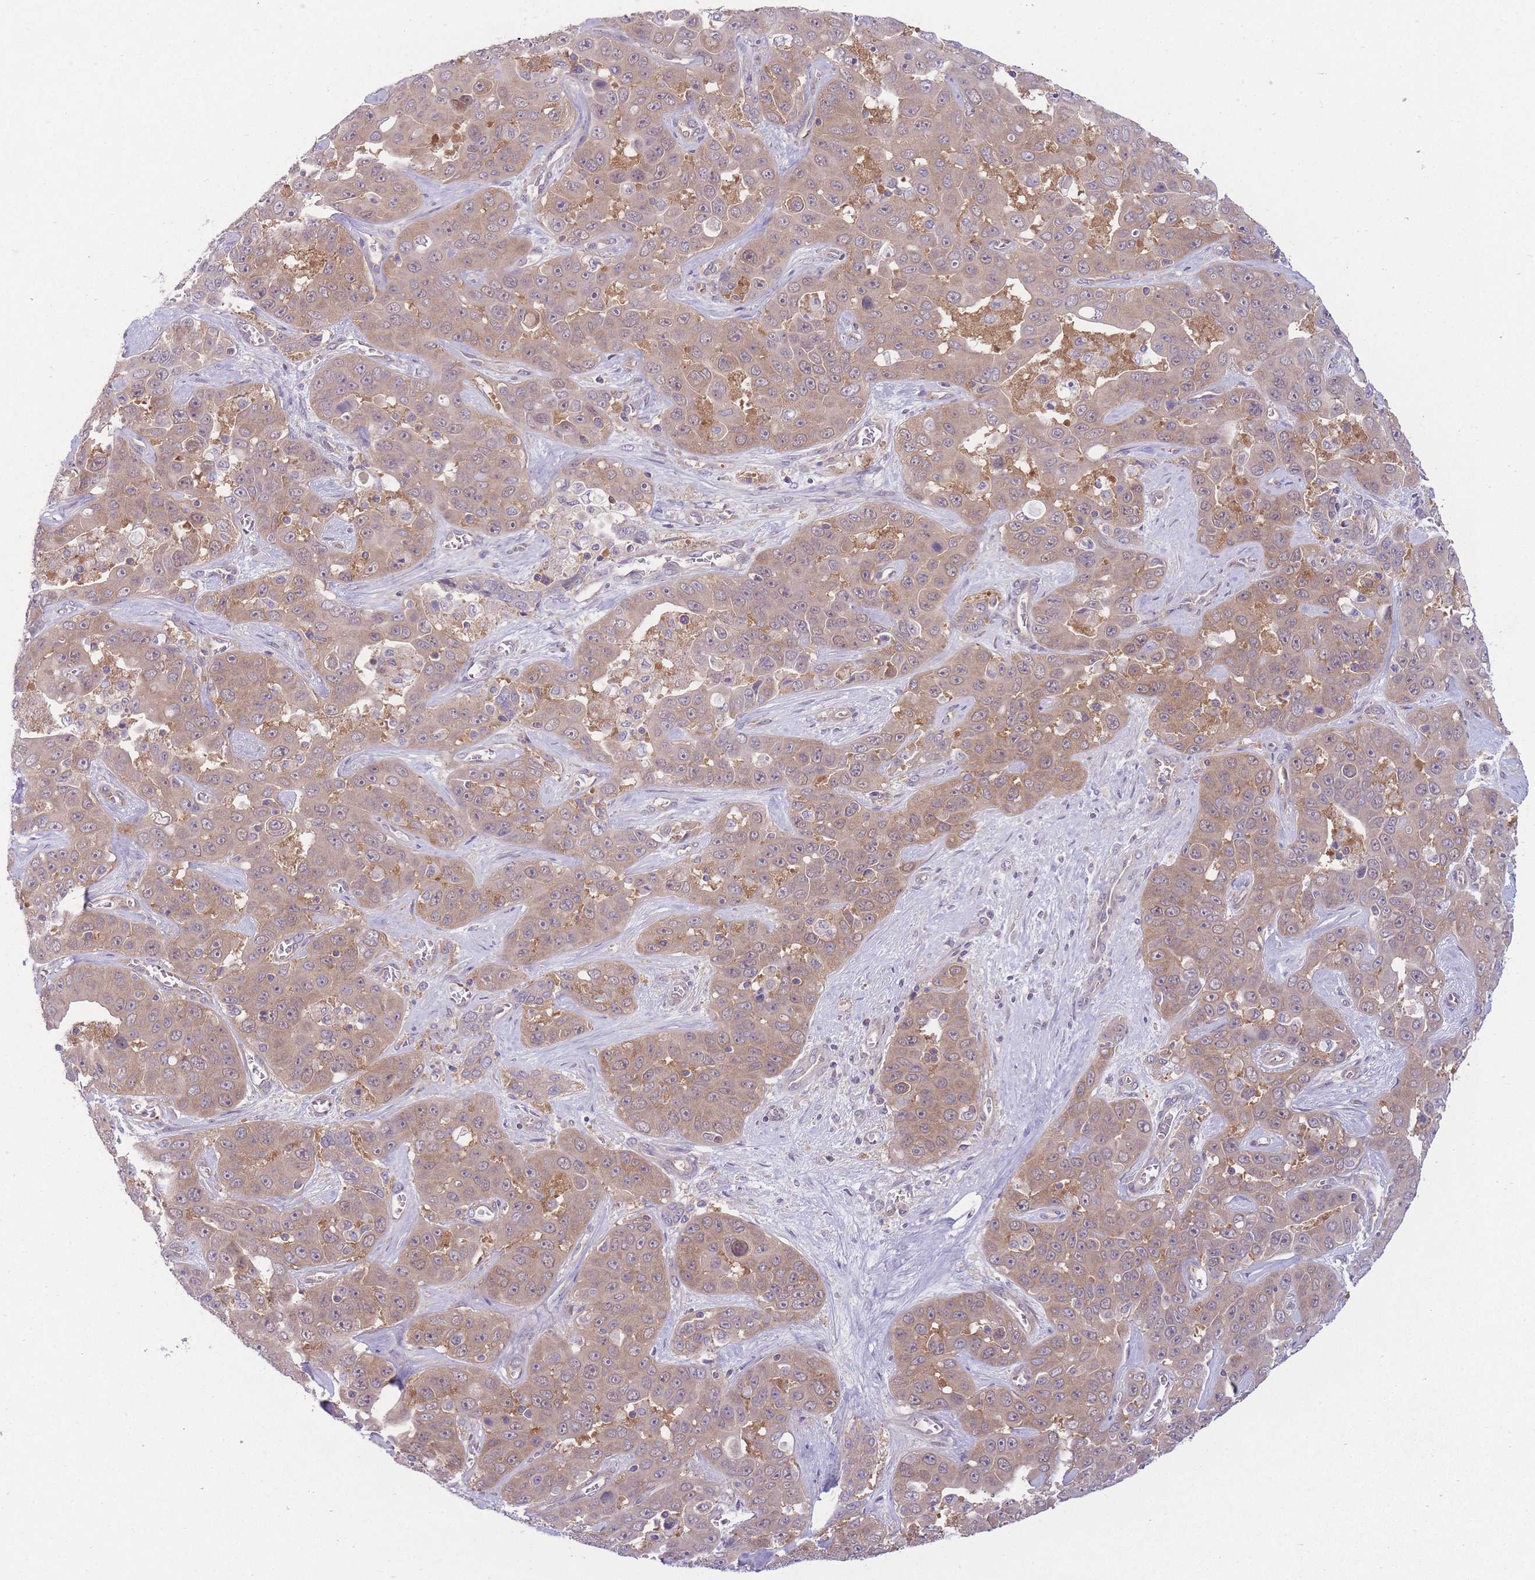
{"staining": {"intensity": "weak", "quantity": ">75%", "location": "cytoplasmic/membranous"}, "tissue": "liver cancer", "cell_type": "Tumor cells", "image_type": "cancer", "snomed": [{"axis": "morphology", "description": "Cholangiocarcinoma"}, {"axis": "topography", "description": "Liver"}], "caption": "A high-resolution image shows immunohistochemistry staining of liver cancer (cholangiocarcinoma), which exhibits weak cytoplasmic/membranous staining in approximately >75% of tumor cells. The staining was performed using DAB (3,3'-diaminobenzidine) to visualize the protein expression in brown, while the nuclei were stained in blue with hematoxylin (Magnification: 20x).", "gene": "PFDN6", "patient": {"sex": "female", "age": 52}}